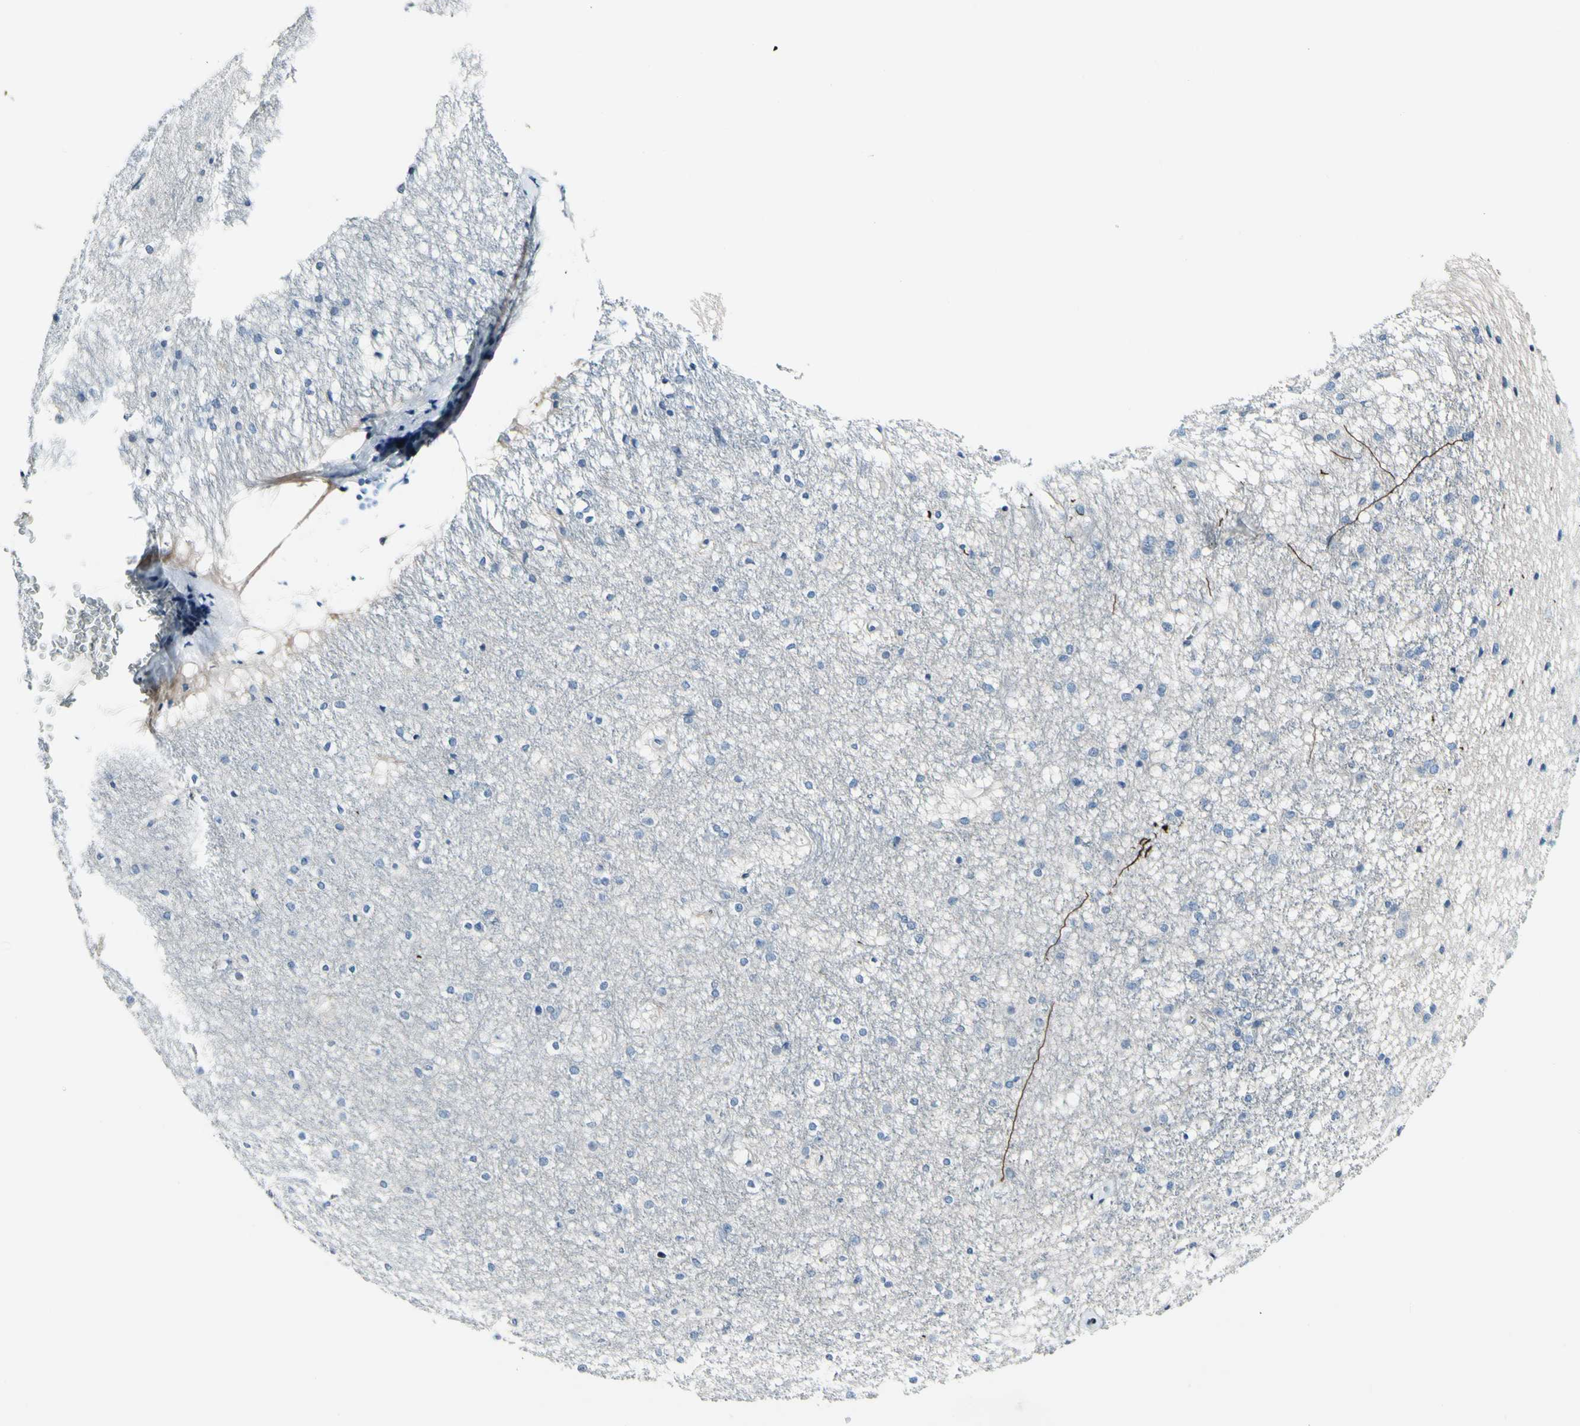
{"staining": {"intensity": "negative", "quantity": "none", "location": "none"}, "tissue": "caudate", "cell_type": "Glial cells", "image_type": "normal", "snomed": [{"axis": "morphology", "description": "Normal tissue, NOS"}, {"axis": "topography", "description": "Lateral ventricle wall"}], "caption": "Photomicrograph shows no significant protein staining in glial cells of normal caudate.", "gene": "COL6A3", "patient": {"sex": "female", "age": 19}}